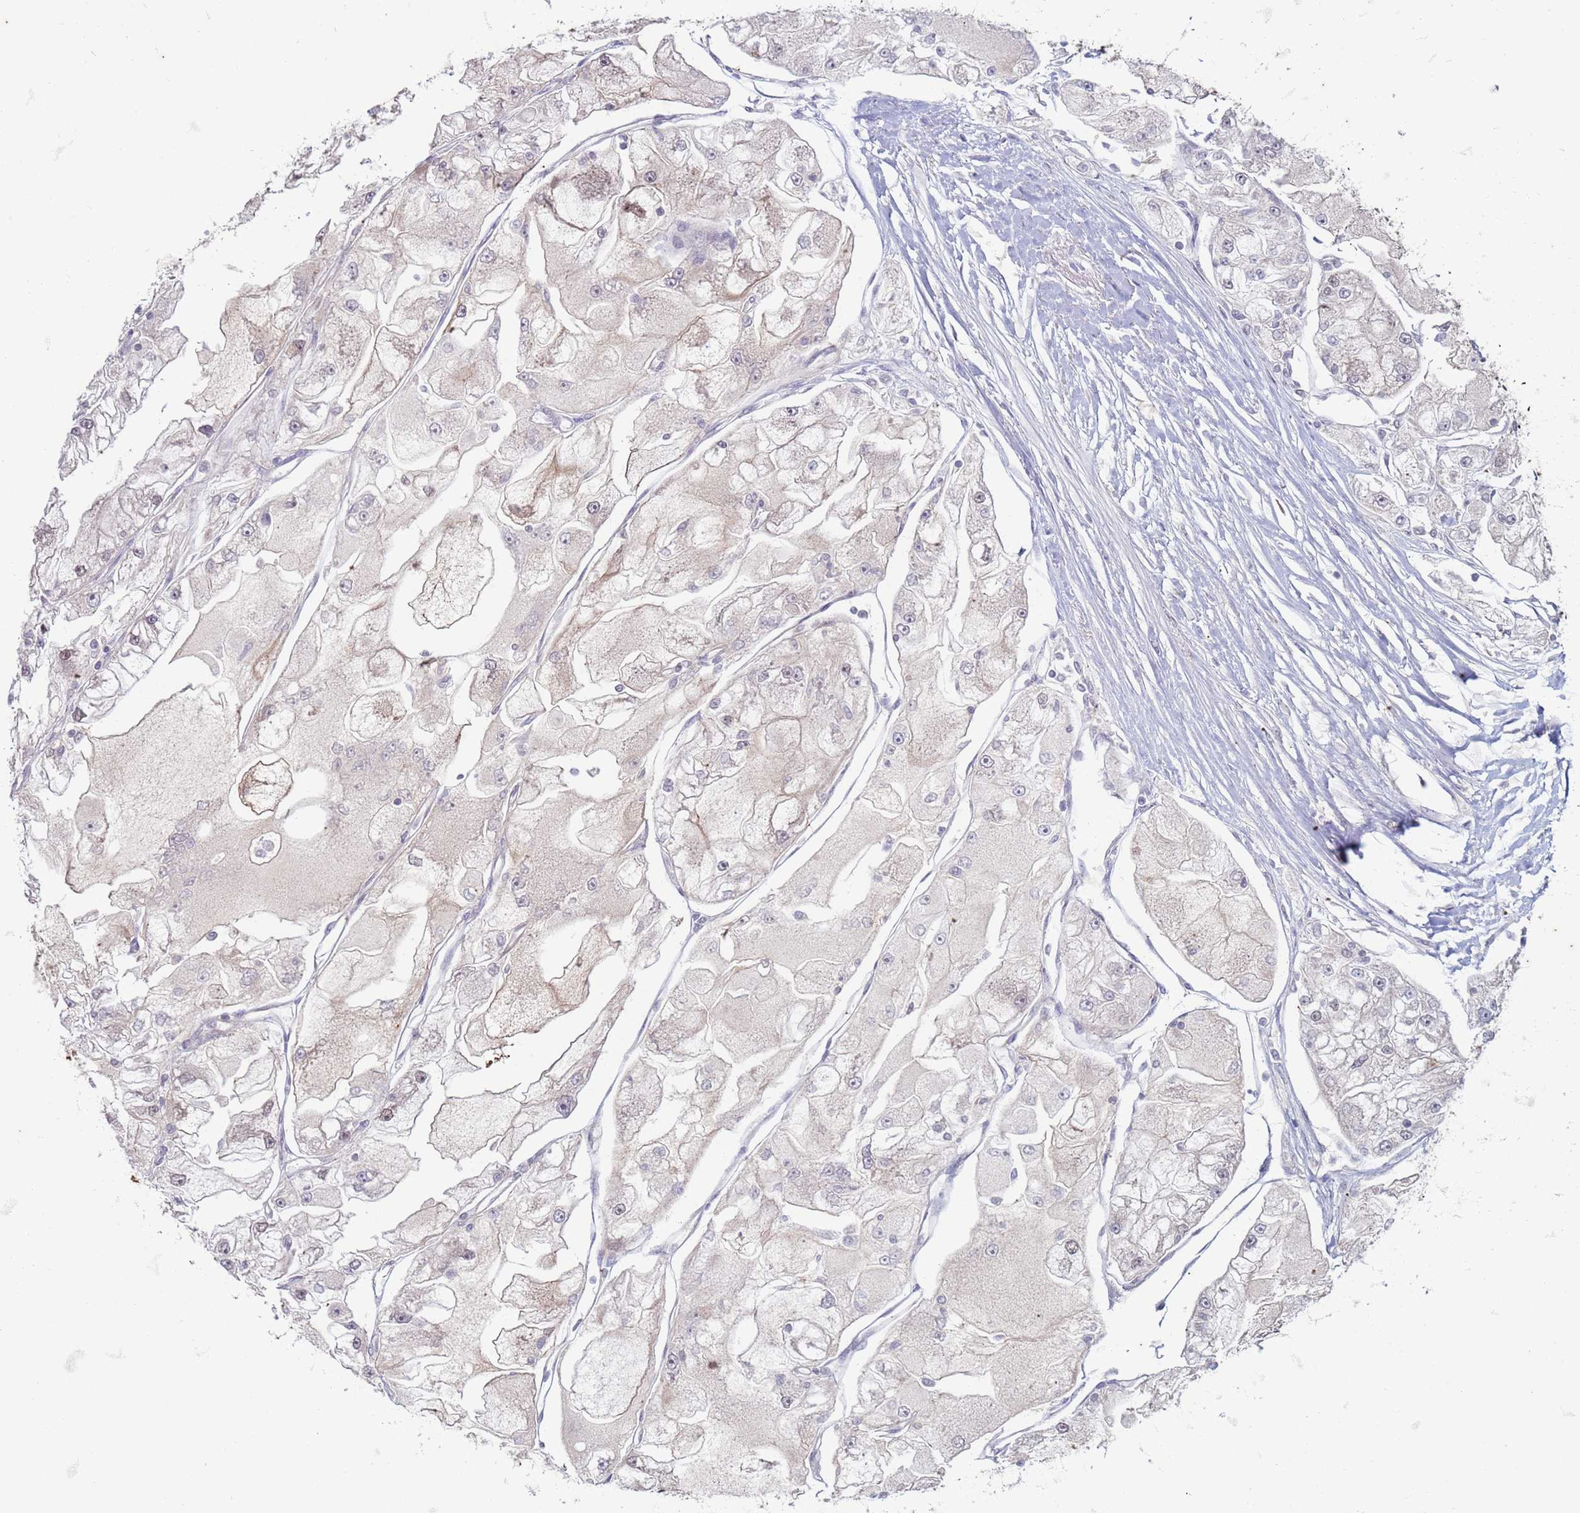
{"staining": {"intensity": "weak", "quantity": "<25%", "location": "nuclear"}, "tissue": "renal cancer", "cell_type": "Tumor cells", "image_type": "cancer", "snomed": [{"axis": "morphology", "description": "Adenocarcinoma, NOS"}, {"axis": "topography", "description": "Kidney"}], "caption": "DAB (3,3'-diaminobenzidine) immunohistochemical staining of human adenocarcinoma (renal) displays no significant positivity in tumor cells.", "gene": "TRMT6", "patient": {"sex": "female", "age": 72}}